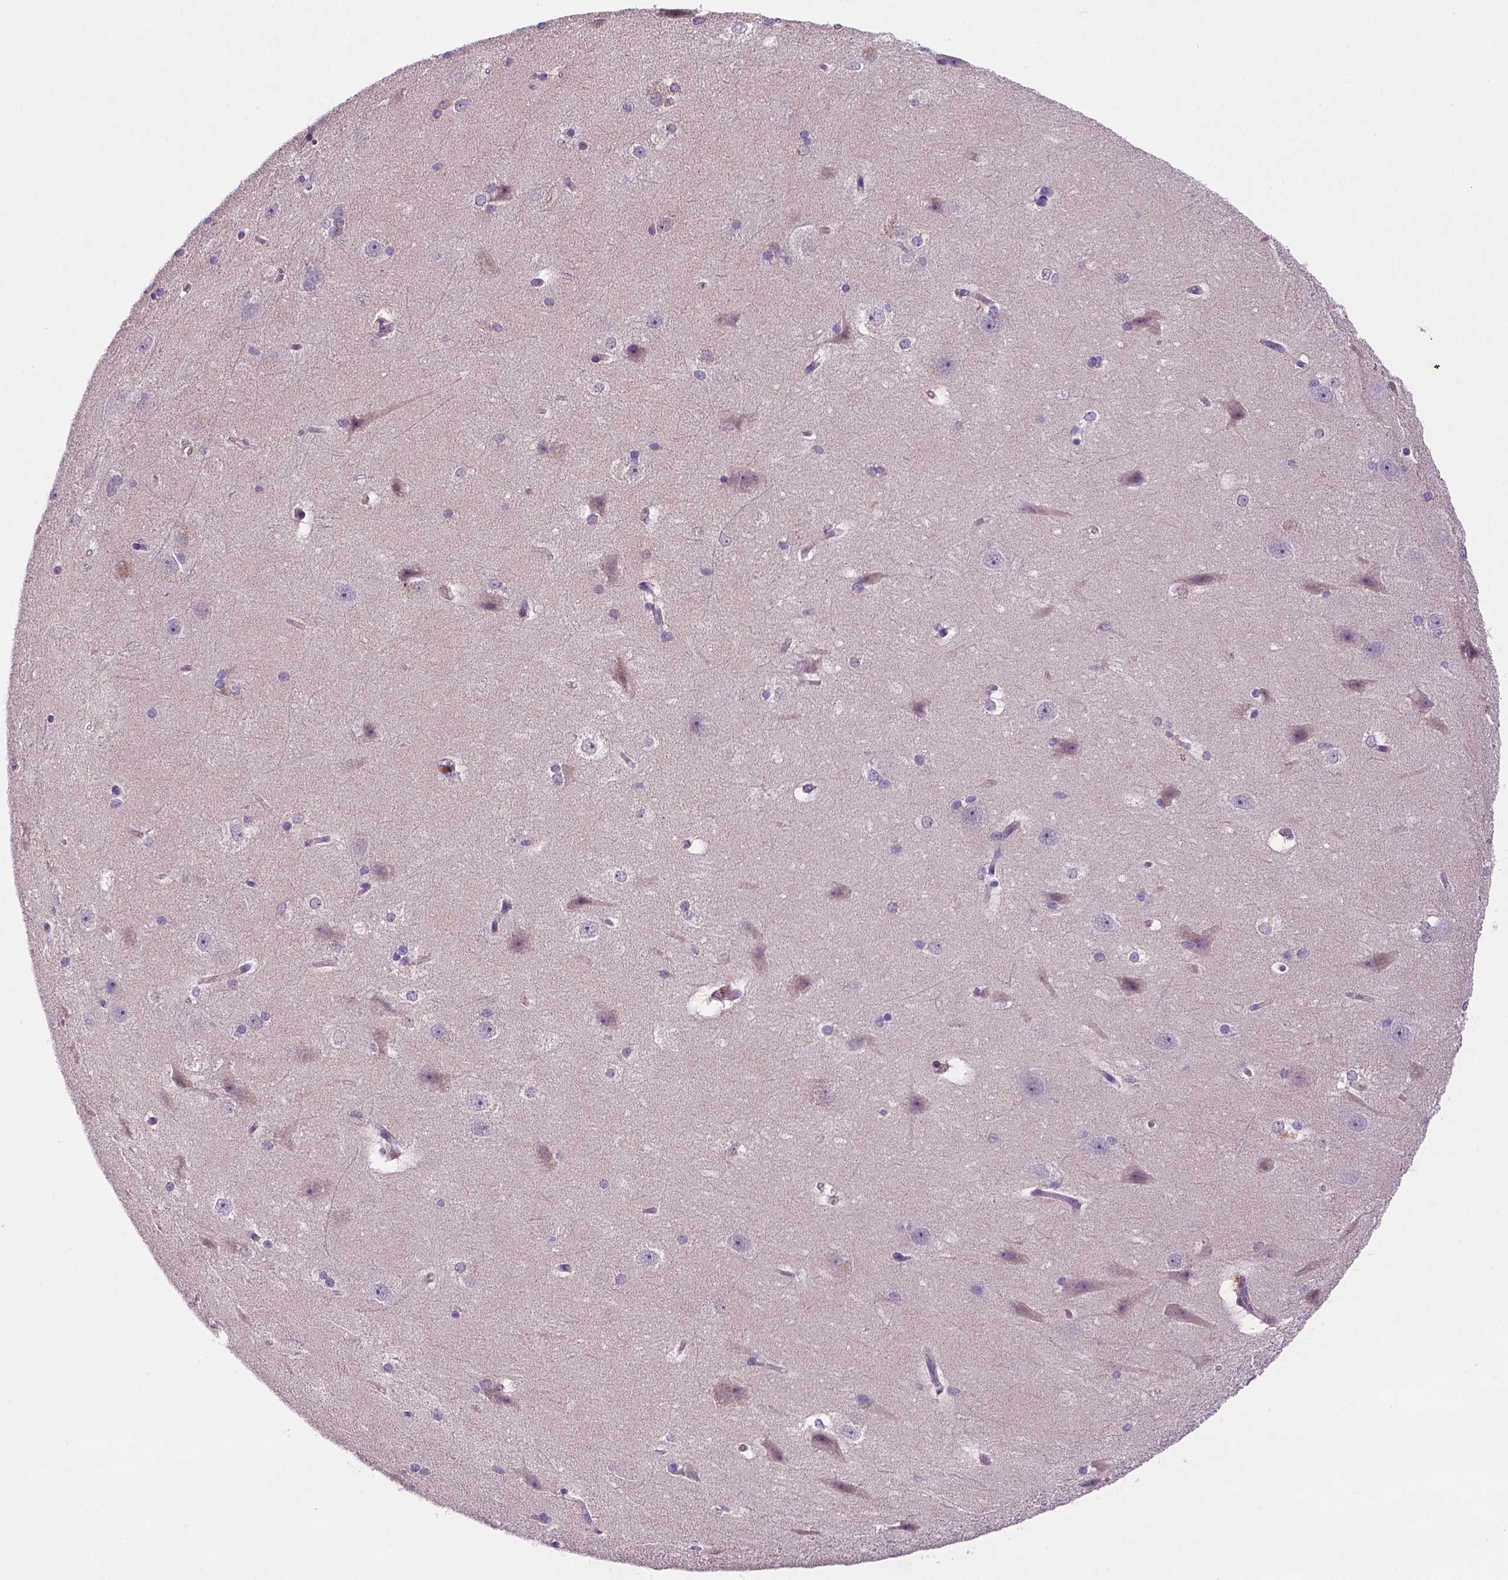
{"staining": {"intensity": "negative", "quantity": "none", "location": "none"}, "tissue": "hippocampus", "cell_type": "Glial cells", "image_type": "normal", "snomed": [{"axis": "morphology", "description": "Normal tissue, NOS"}, {"axis": "topography", "description": "Cerebral cortex"}, {"axis": "topography", "description": "Hippocampus"}], "caption": "IHC photomicrograph of benign hippocampus: hippocampus stained with DAB (3,3'-diaminobenzidine) displays no significant protein expression in glial cells. (Stains: DAB (3,3'-diaminobenzidine) immunohistochemistry with hematoxylin counter stain, Microscopy: brightfield microscopy at high magnification).", "gene": "TM4SF20", "patient": {"sex": "female", "age": 19}}